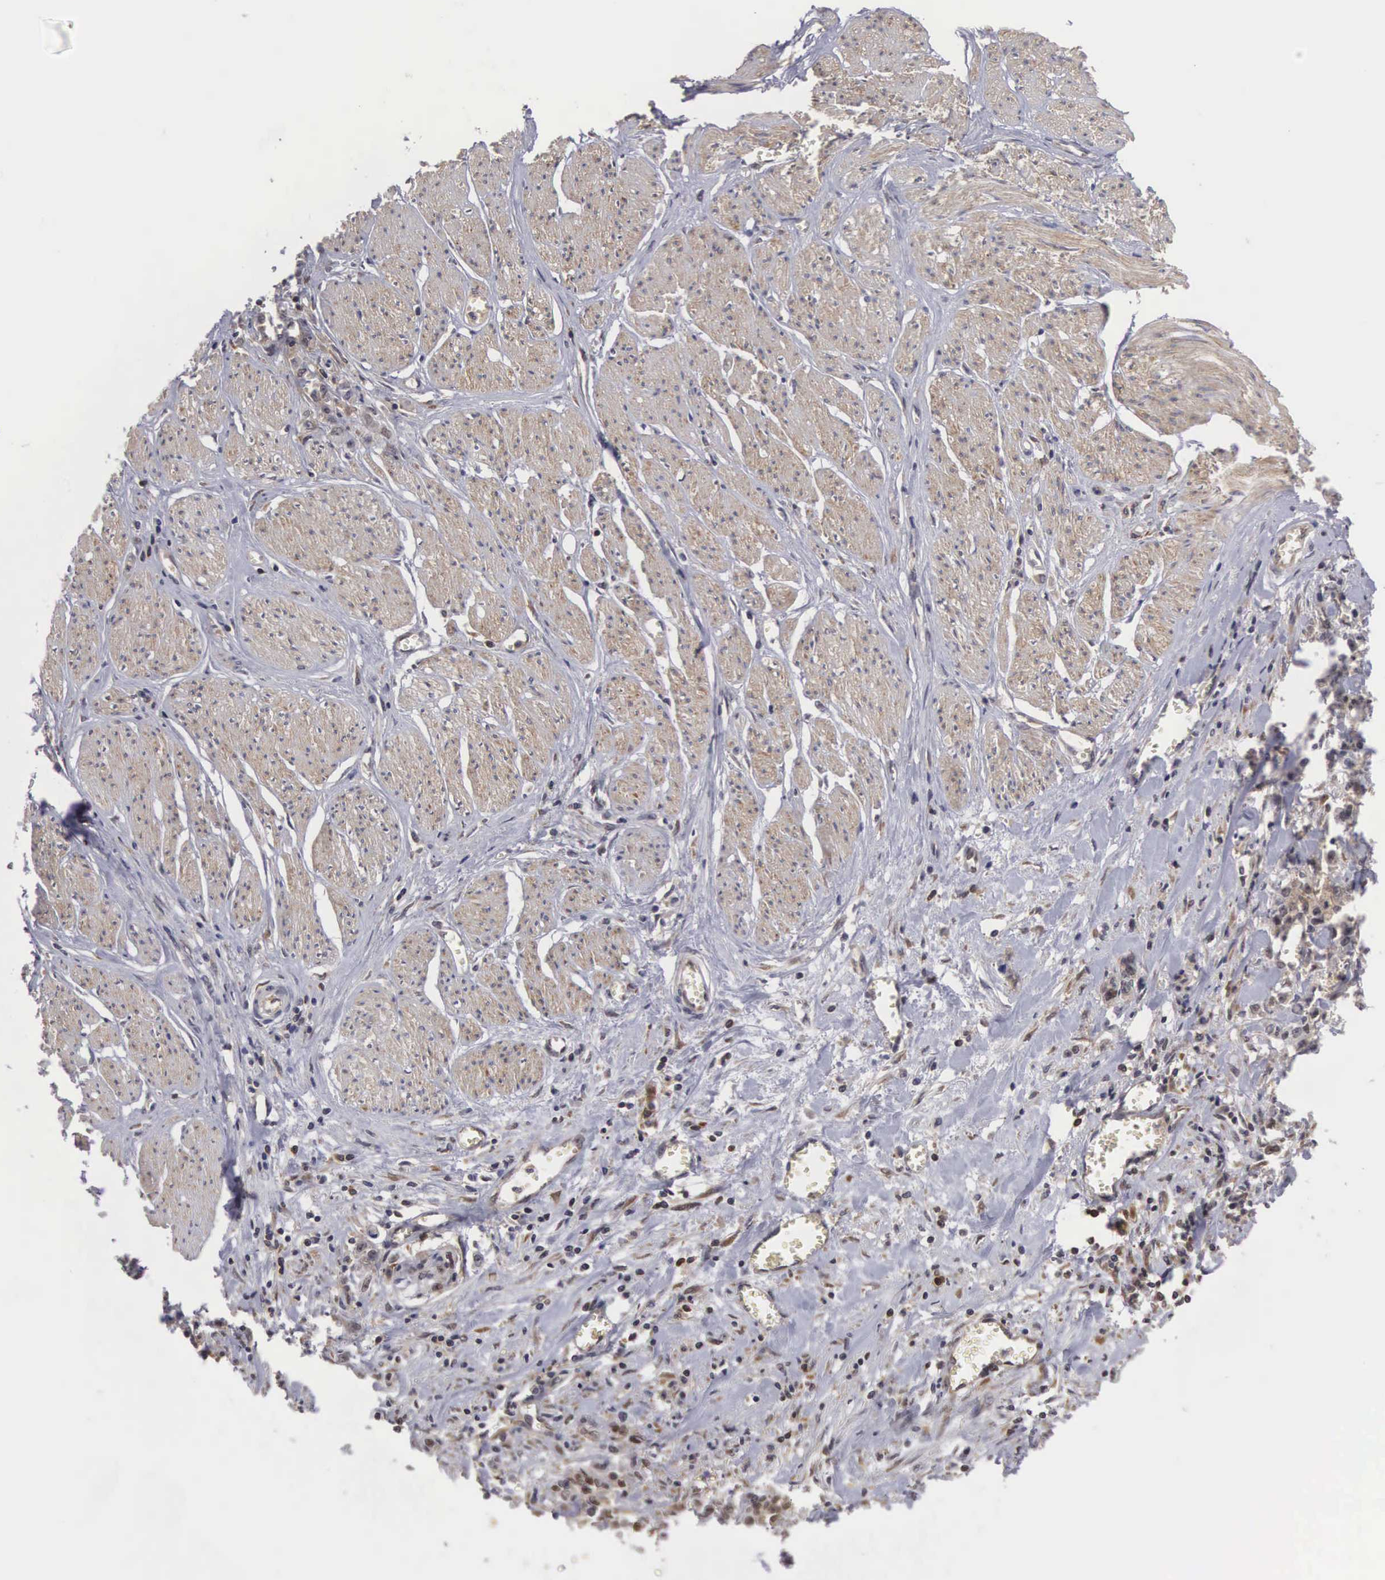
{"staining": {"intensity": "moderate", "quantity": "25%-75%", "location": "cytoplasmic/membranous,nuclear"}, "tissue": "stomach cancer", "cell_type": "Tumor cells", "image_type": "cancer", "snomed": [{"axis": "morphology", "description": "Adenocarcinoma, NOS"}, {"axis": "topography", "description": "Stomach"}], "caption": "Immunohistochemical staining of human adenocarcinoma (stomach) displays moderate cytoplasmic/membranous and nuclear protein staining in approximately 25%-75% of tumor cells. The protein of interest is shown in brown color, while the nuclei are stained blue.", "gene": "ADSL", "patient": {"sex": "male", "age": 72}}